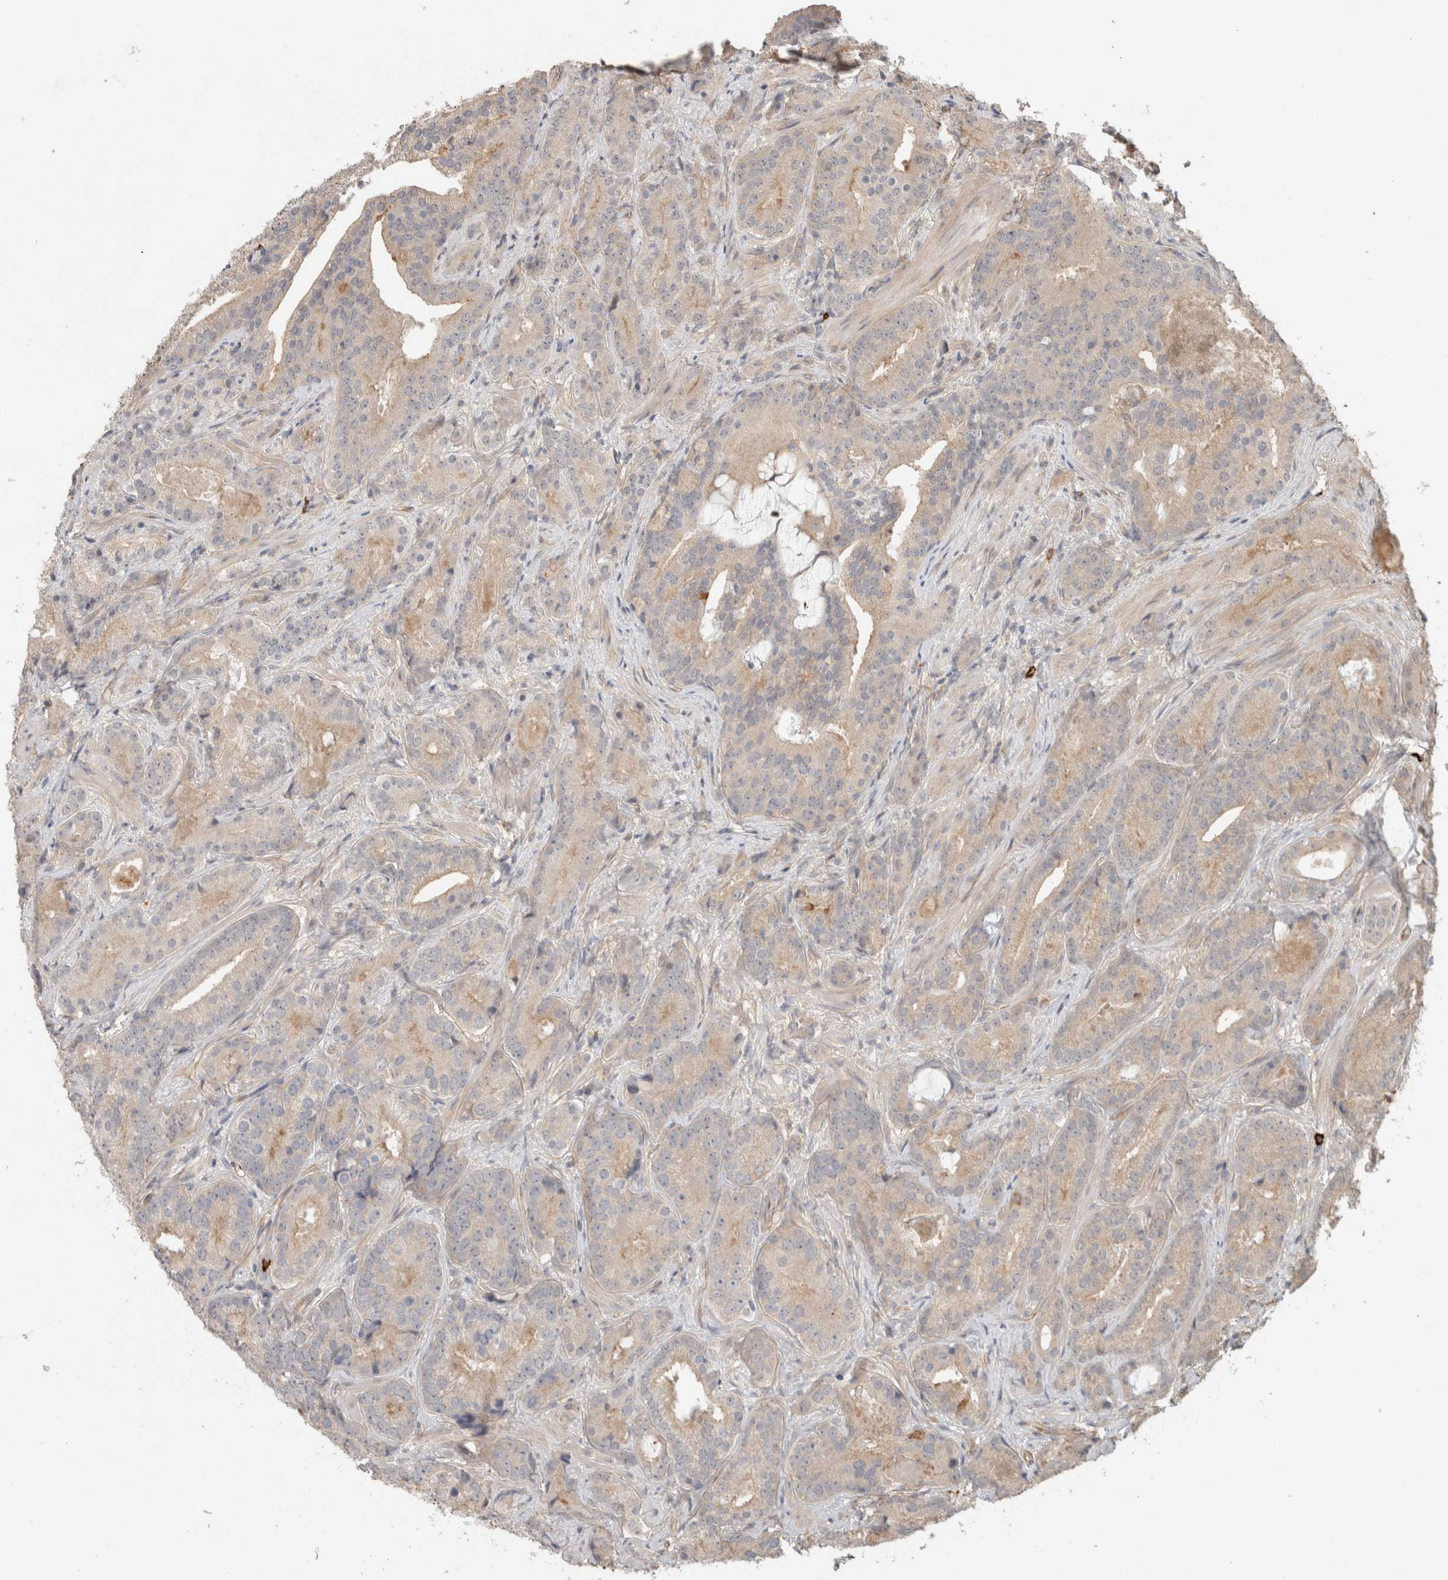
{"staining": {"intensity": "weak", "quantity": "<25%", "location": "cytoplasmic/membranous"}, "tissue": "prostate cancer", "cell_type": "Tumor cells", "image_type": "cancer", "snomed": [{"axis": "morphology", "description": "Adenocarcinoma, Low grade"}, {"axis": "topography", "description": "Prostate"}], "caption": "A high-resolution histopathology image shows immunohistochemistry staining of prostate low-grade adenocarcinoma, which shows no significant positivity in tumor cells.", "gene": "HSPG2", "patient": {"sex": "male", "age": 67}}